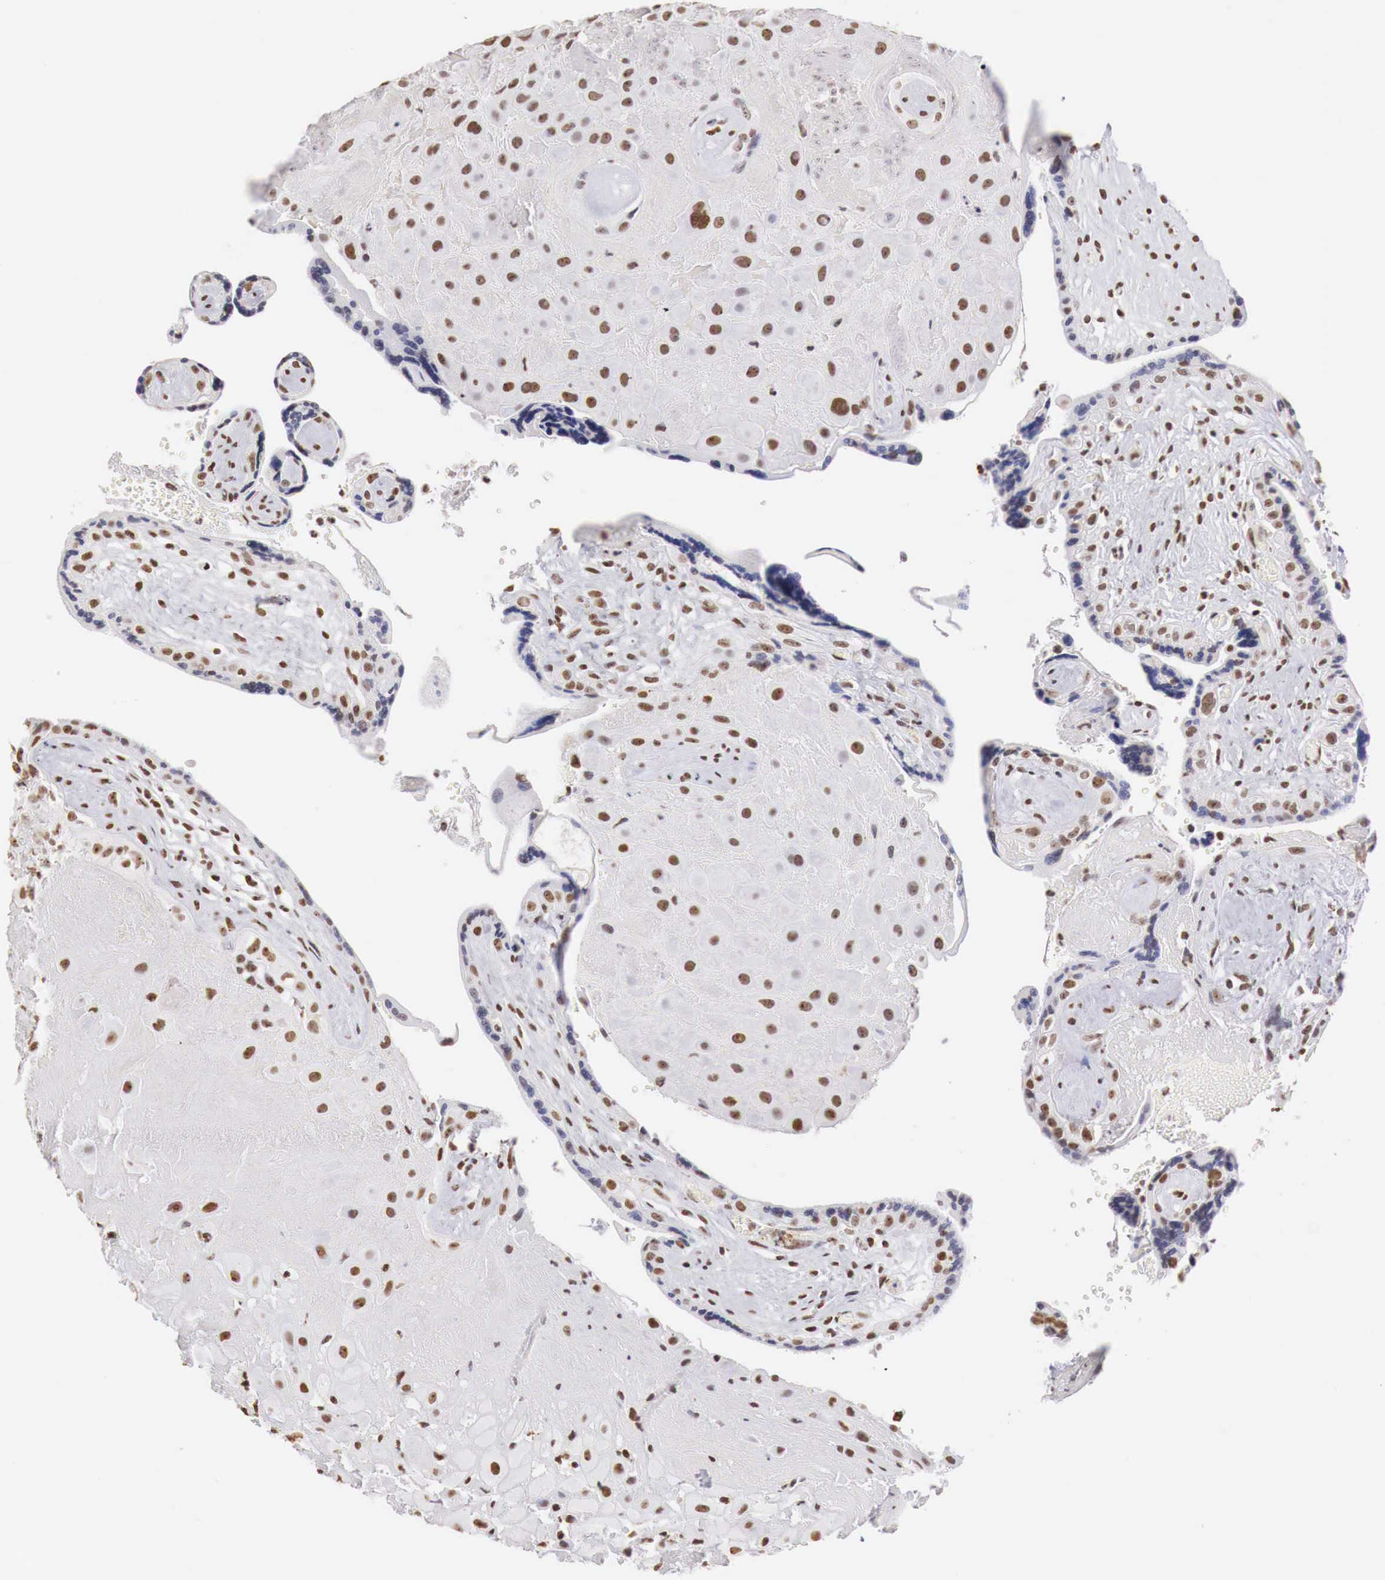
{"staining": {"intensity": "strong", "quantity": "25%-75%", "location": "nuclear"}, "tissue": "placenta", "cell_type": "Decidual cells", "image_type": "normal", "snomed": [{"axis": "morphology", "description": "Normal tissue, NOS"}, {"axis": "topography", "description": "Placenta"}], "caption": "A brown stain shows strong nuclear staining of a protein in decidual cells of normal human placenta.", "gene": "DKC1", "patient": {"sex": "female", "age": 24}}